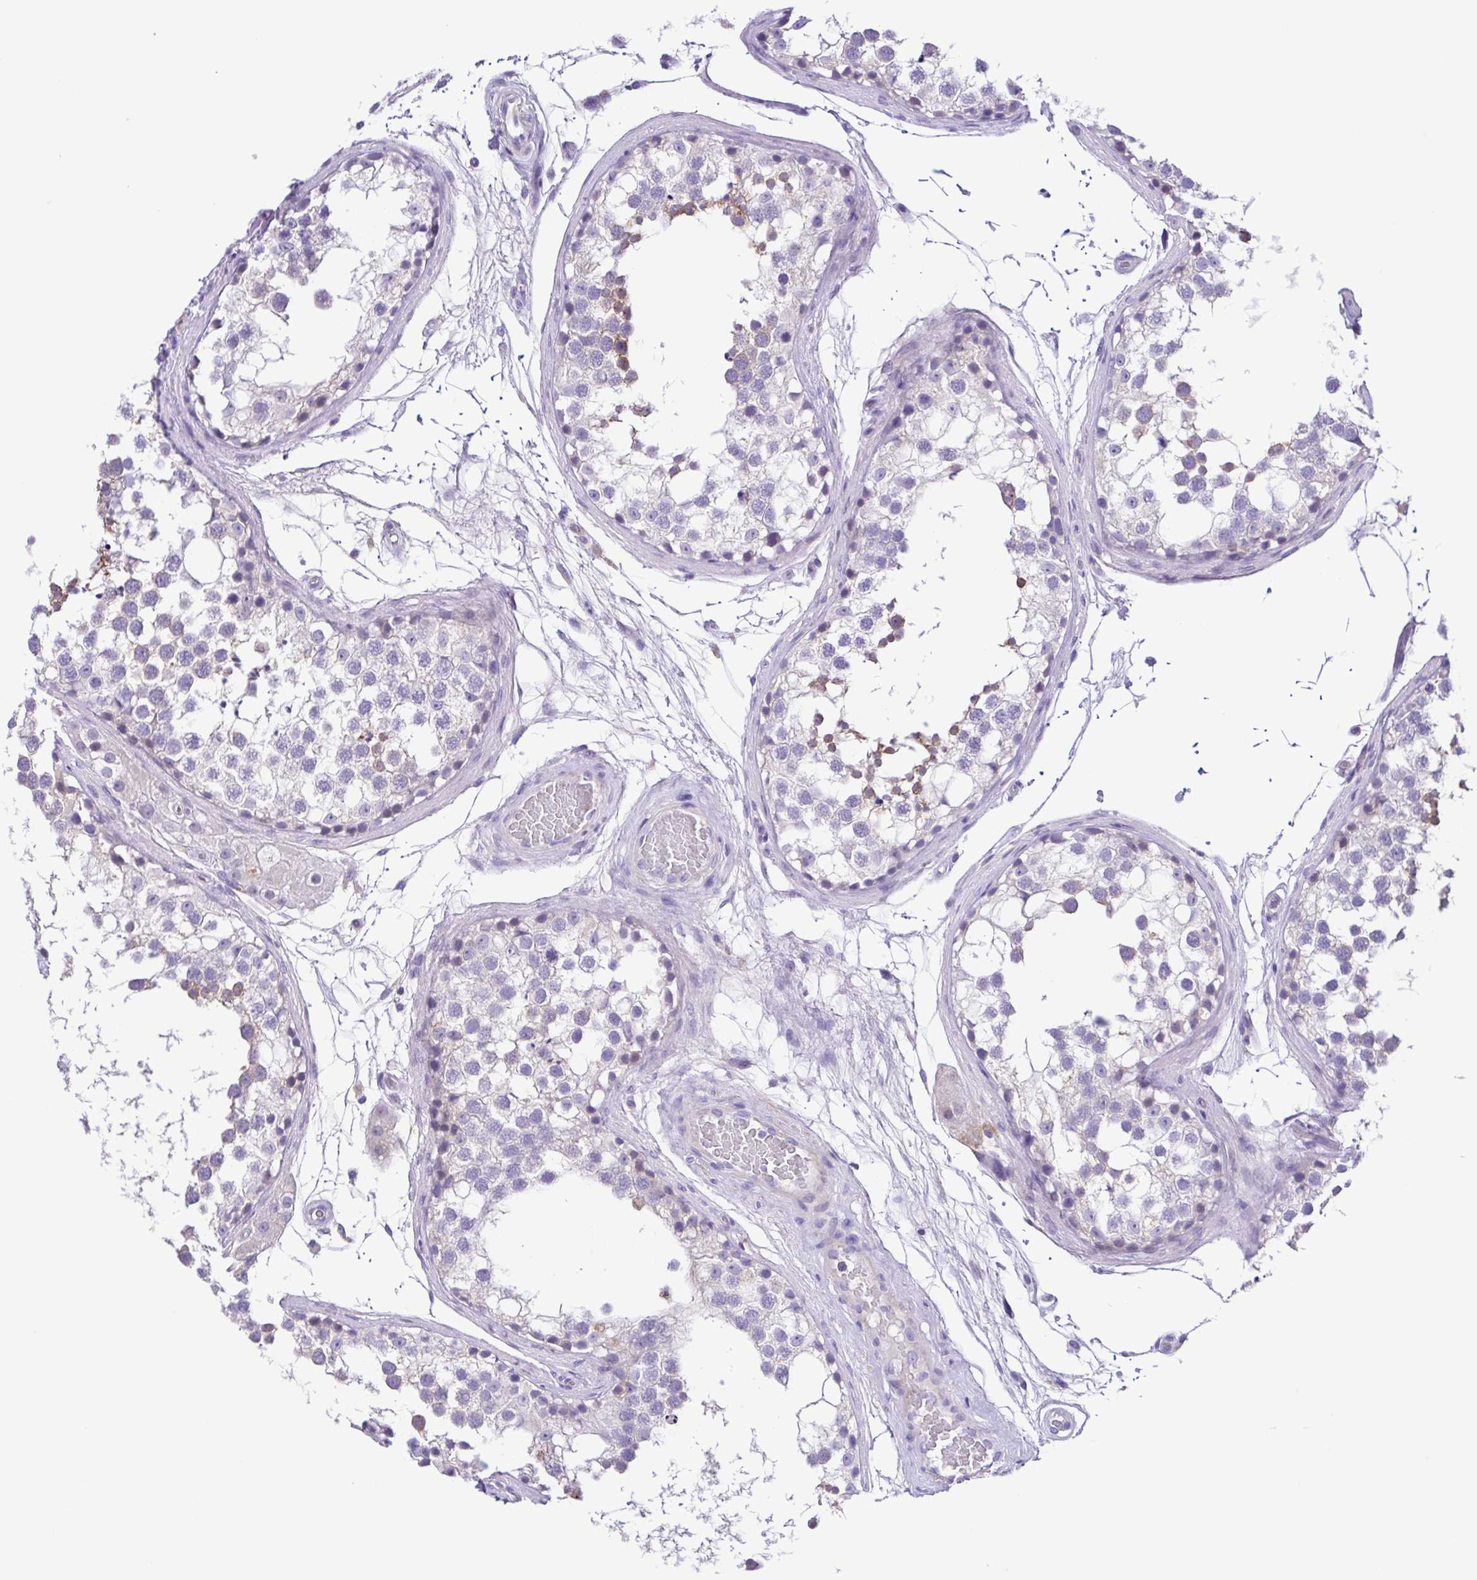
{"staining": {"intensity": "weak", "quantity": "<25%", "location": "cytoplasmic/membranous"}, "tissue": "testis", "cell_type": "Cells in seminiferous ducts", "image_type": "normal", "snomed": [{"axis": "morphology", "description": "Normal tissue, NOS"}, {"axis": "morphology", "description": "Seminoma, NOS"}, {"axis": "topography", "description": "Testis"}], "caption": "Cells in seminiferous ducts show no significant protein expression in normal testis. (DAB (3,3'-diaminobenzidine) immunohistochemistry visualized using brightfield microscopy, high magnification).", "gene": "ISM2", "patient": {"sex": "male", "age": 65}}